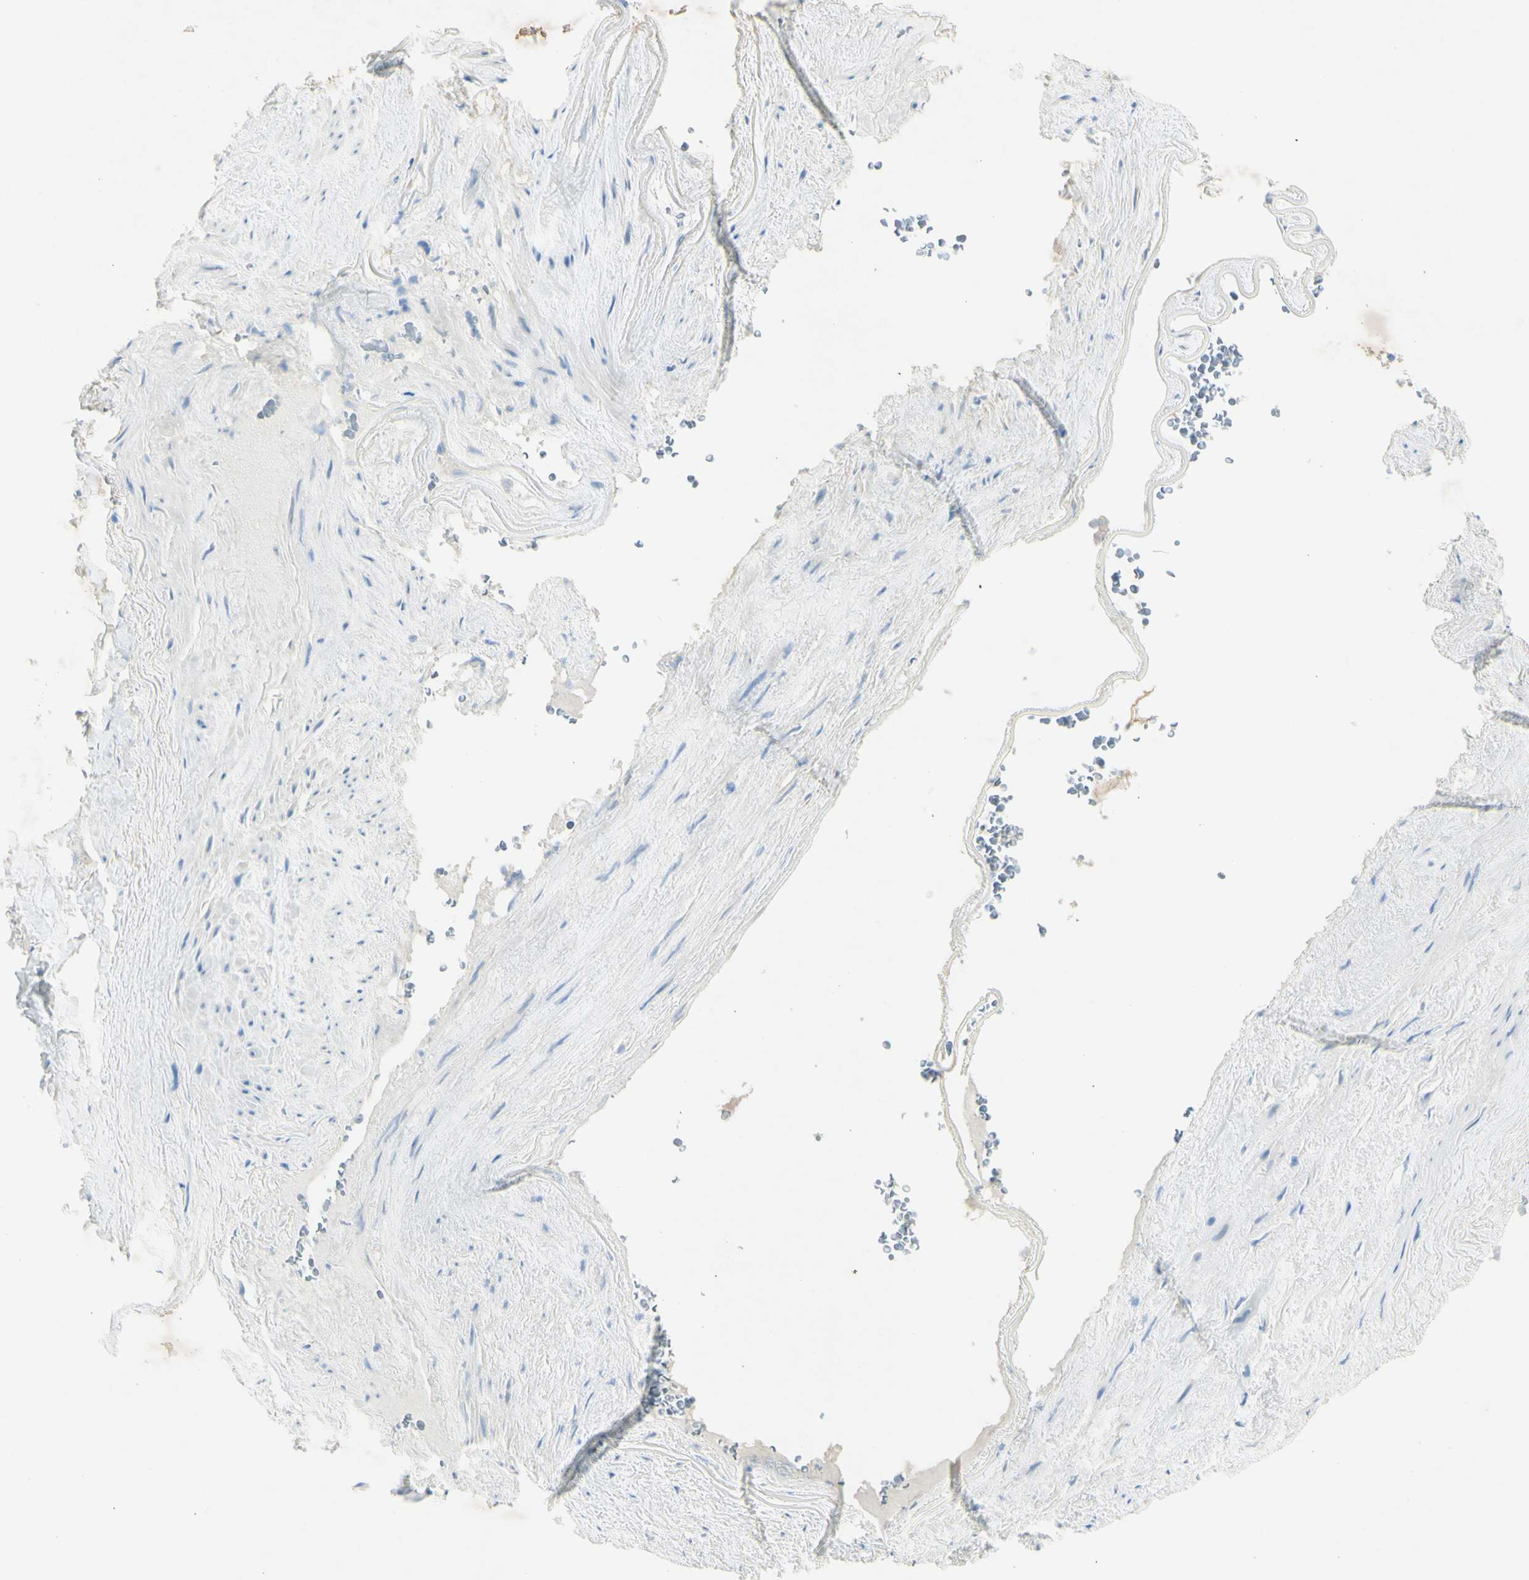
{"staining": {"intensity": "negative", "quantity": "none", "location": "none"}, "tissue": "adipose tissue", "cell_type": "Adipocytes", "image_type": "normal", "snomed": [{"axis": "morphology", "description": "Normal tissue, NOS"}, {"axis": "topography", "description": "Peripheral nerve tissue"}], "caption": "Immunohistochemistry of unremarkable human adipose tissue reveals no expression in adipocytes.", "gene": "GDF15", "patient": {"sex": "male", "age": 70}}